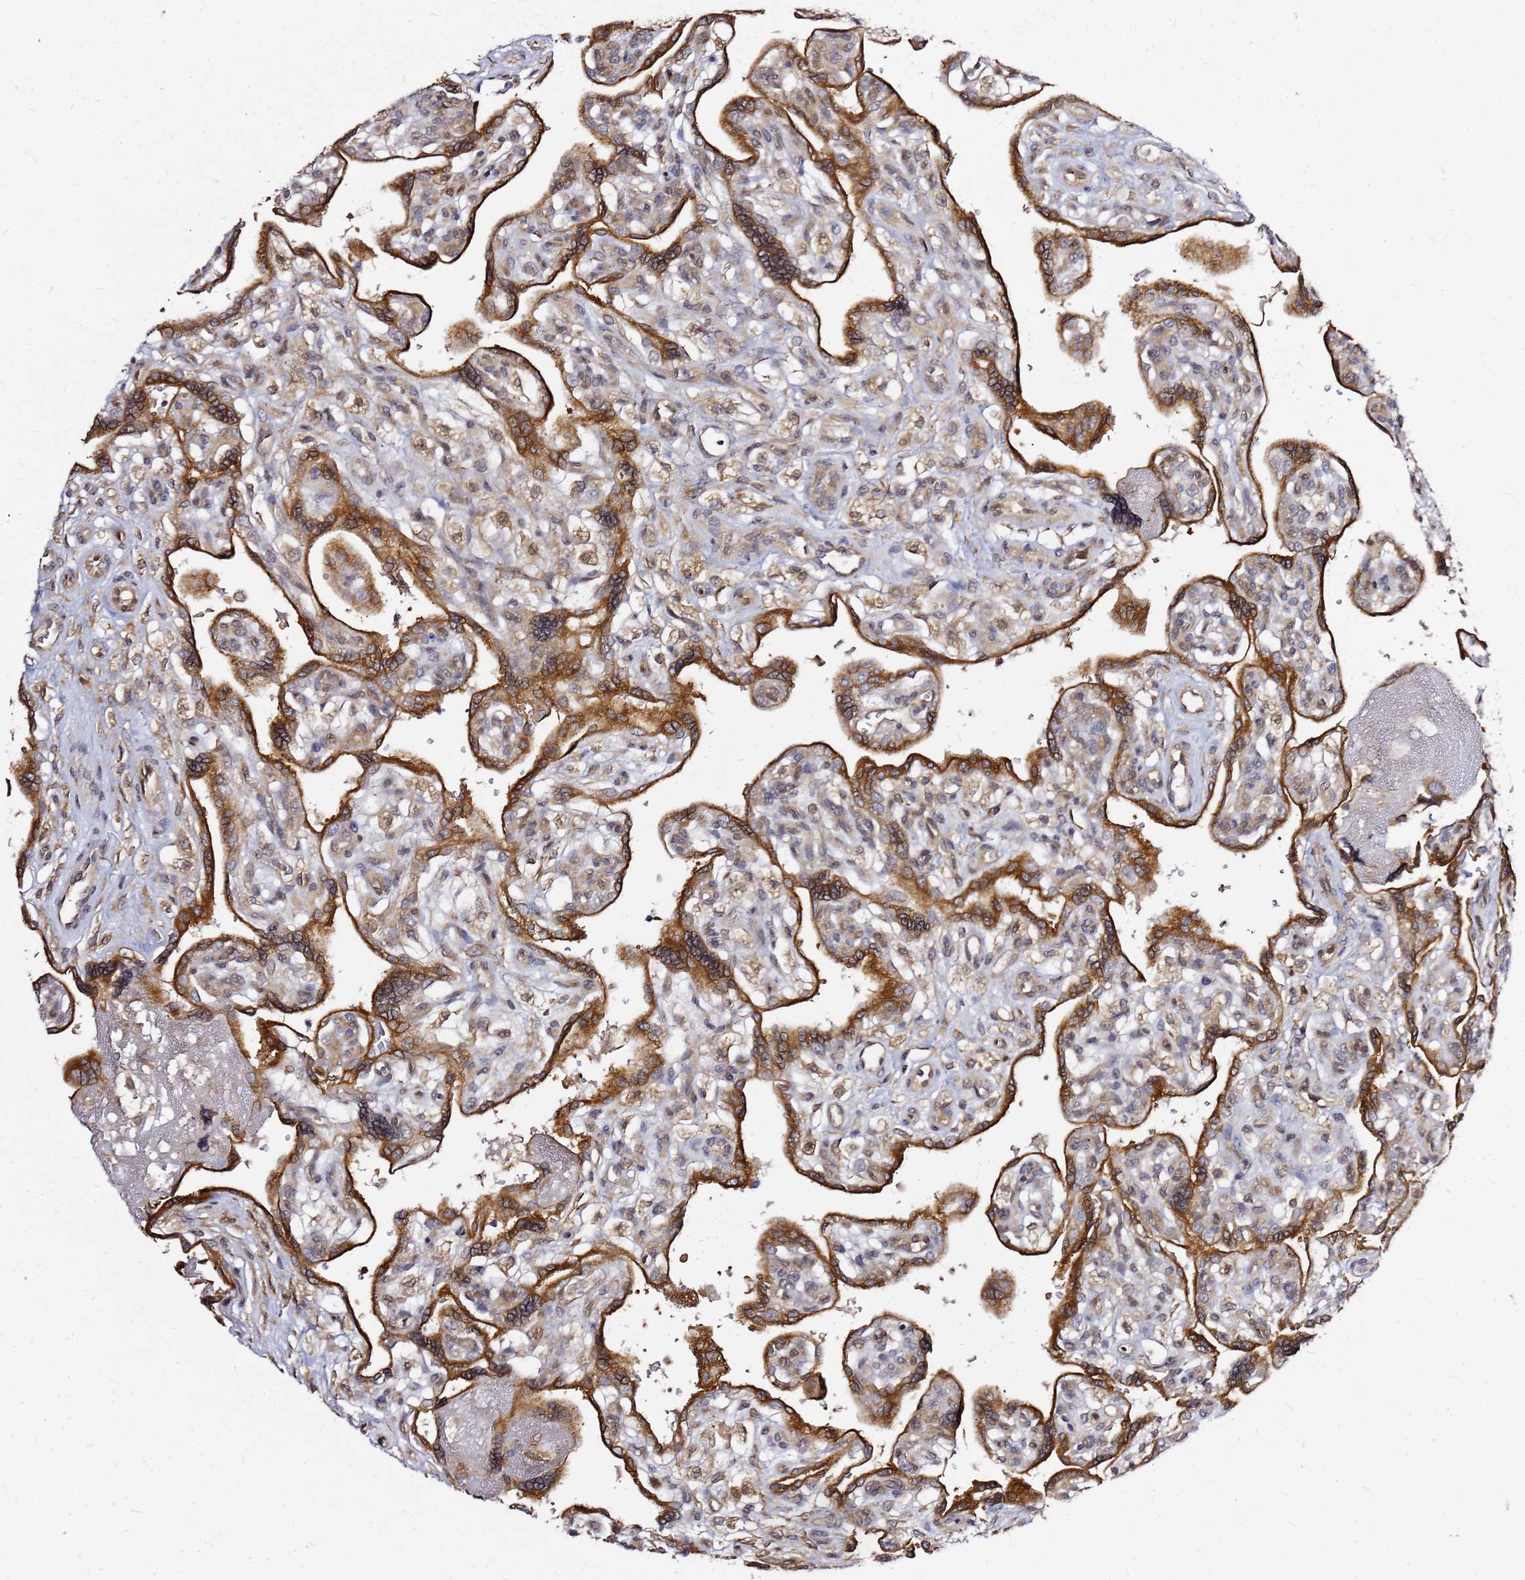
{"staining": {"intensity": "moderate", "quantity": ">75%", "location": "cytoplasmic/membranous,nuclear"}, "tissue": "placenta", "cell_type": "Decidual cells", "image_type": "normal", "snomed": [{"axis": "morphology", "description": "Normal tissue, NOS"}, {"axis": "topography", "description": "Placenta"}], "caption": "Brown immunohistochemical staining in normal placenta displays moderate cytoplasmic/membranous,nuclear staining in approximately >75% of decidual cells. Ihc stains the protein of interest in brown and the nuclei are stained blue.", "gene": "NUDT14", "patient": {"sex": "female", "age": 39}}